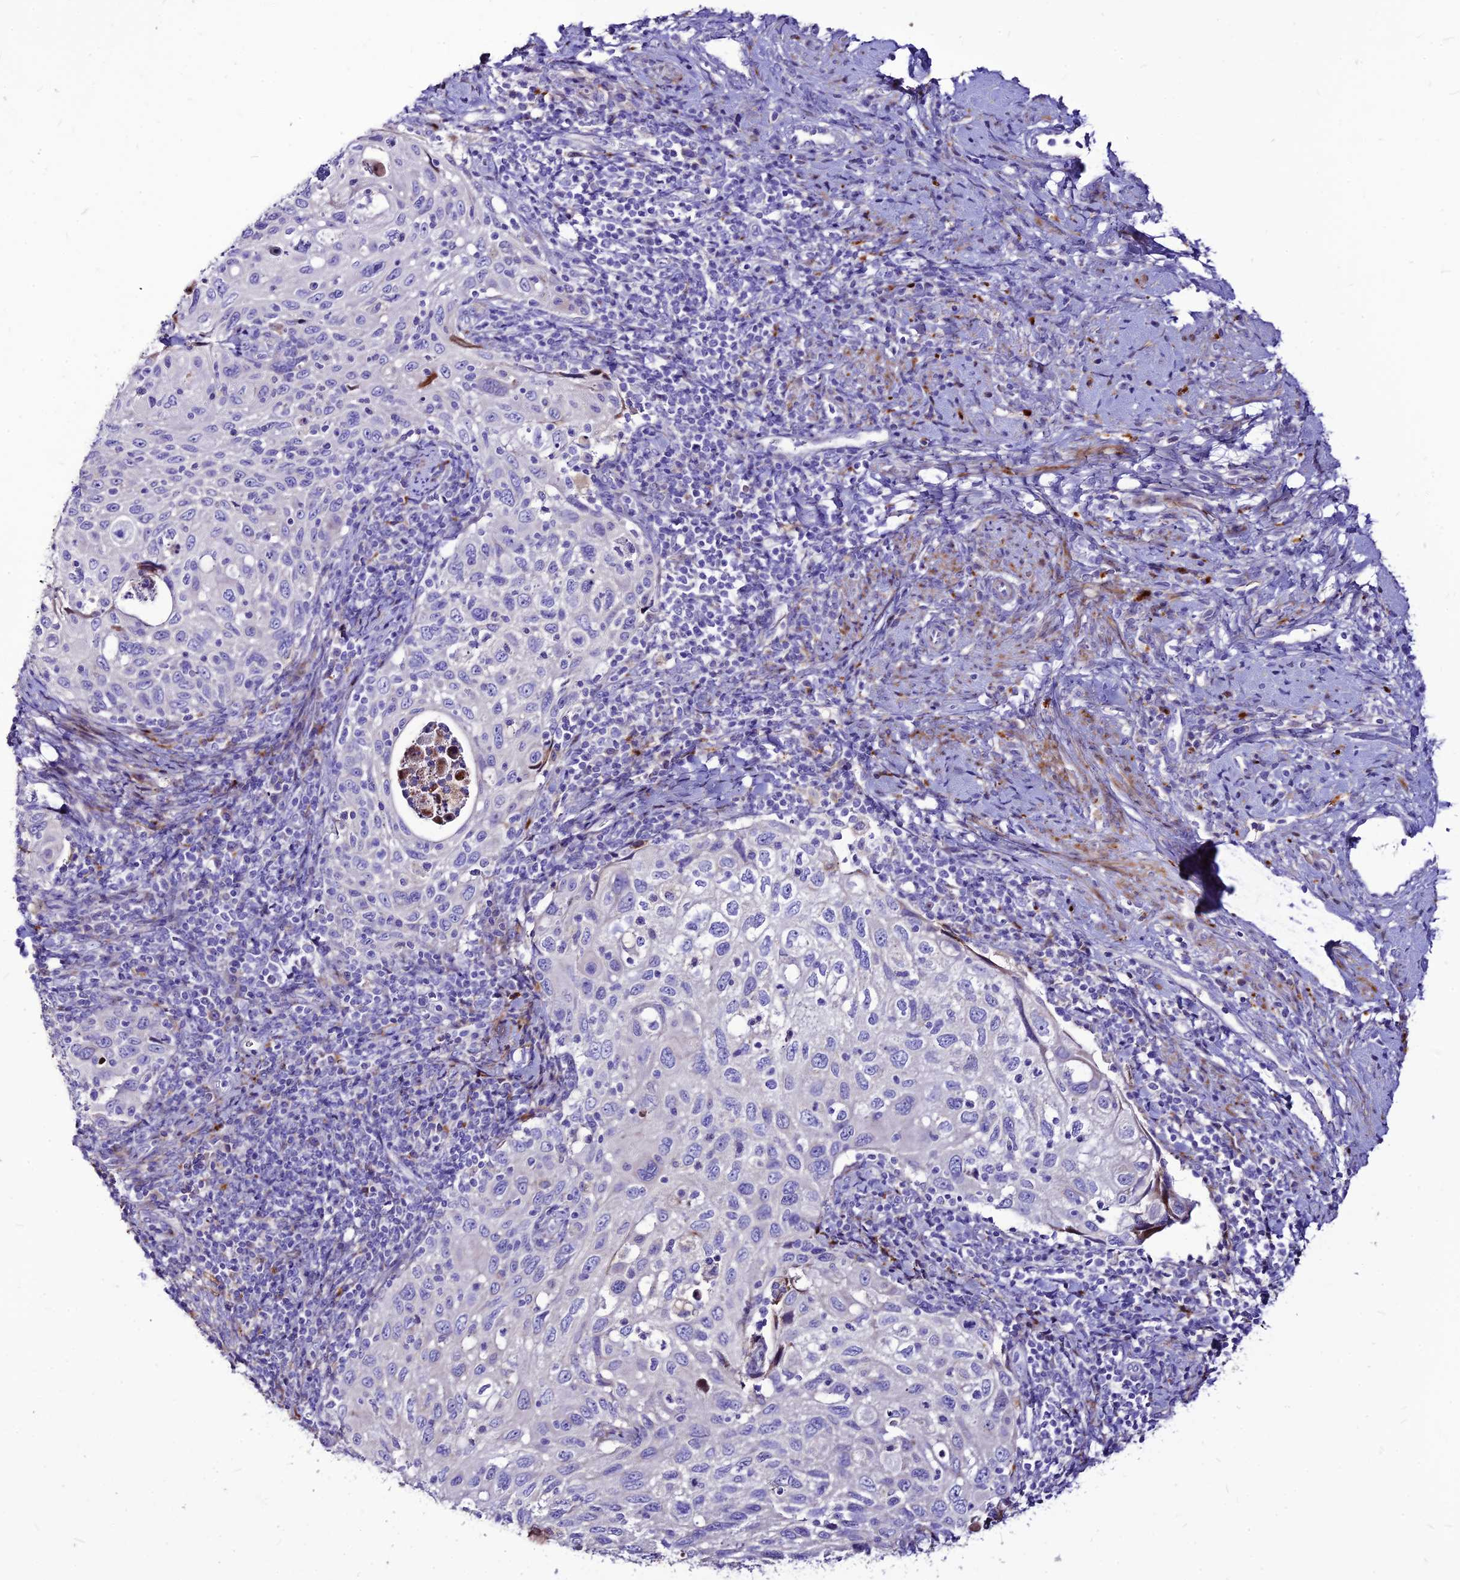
{"staining": {"intensity": "negative", "quantity": "none", "location": "none"}, "tissue": "cervical cancer", "cell_type": "Tumor cells", "image_type": "cancer", "snomed": [{"axis": "morphology", "description": "Squamous cell carcinoma, NOS"}, {"axis": "topography", "description": "Cervix"}], "caption": "The immunohistochemistry photomicrograph has no significant expression in tumor cells of squamous cell carcinoma (cervical) tissue.", "gene": "RIMOC1", "patient": {"sex": "female", "age": 70}}